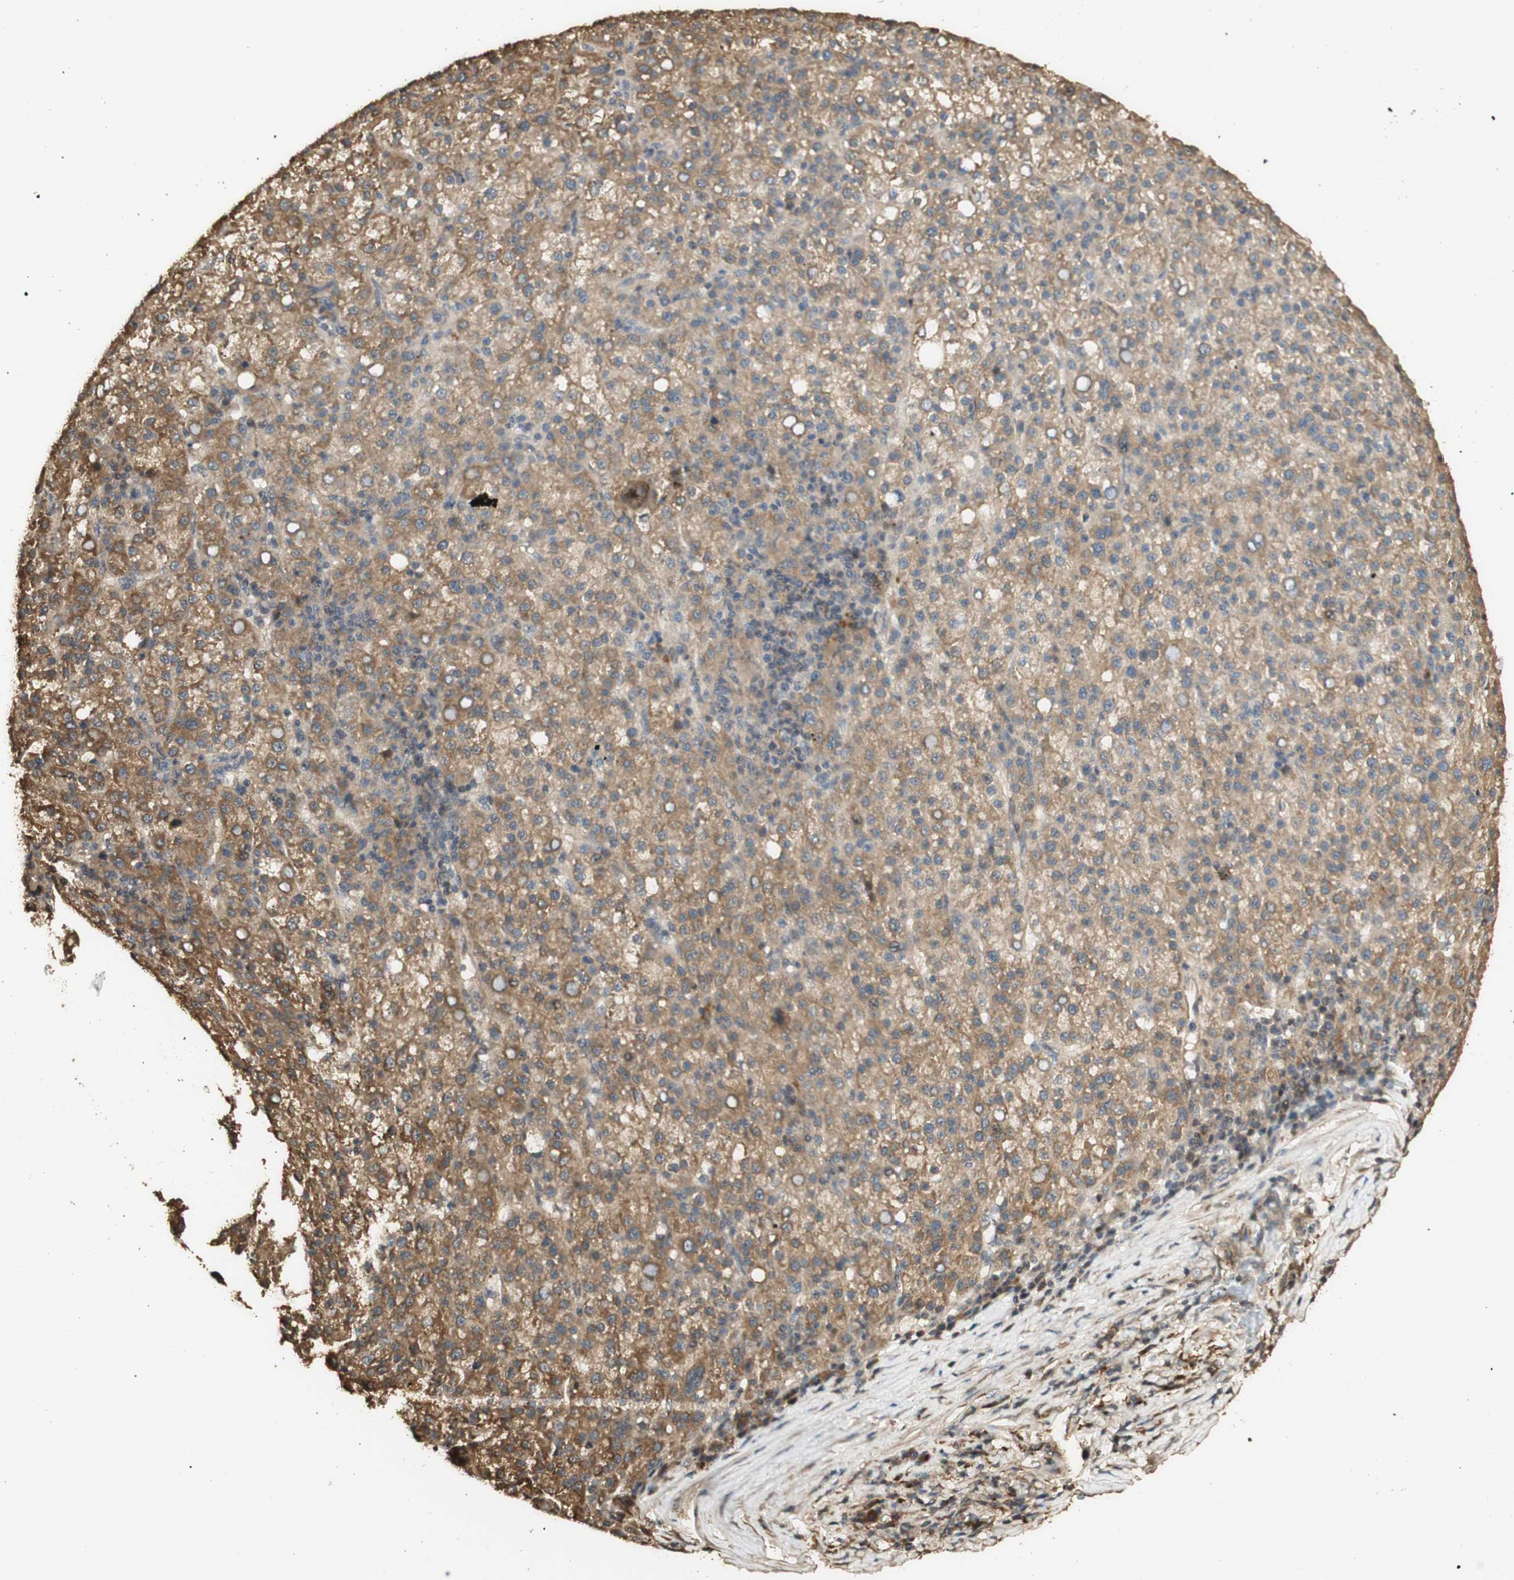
{"staining": {"intensity": "moderate", "quantity": ">75%", "location": "cytoplasmic/membranous"}, "tissue": "liver cancer", "cell_type": "Tumor cells", "image_type": "cancer", "snomed": [{"axis": "morphology", "description": "Carcinoma, Hepatocellular, NOS"}, {"axis": "topography", "description": "Liver"}], "caption": "Liver cancer (hepatocellular carcinoma) stained with DAB (3,3'-diaminobenzidine) IHC reveals medium levels of moderate cytoplasmic/membranous staining in approximately >75% of tumor cells. (Stains: DAB (3,3'-diaminobenzidine) in brown, nuclei in blue, Microscopy: brightfield microscopy at high magnification).", "gene": "AGER", "patient": {"sex": "female", "age": 58}}